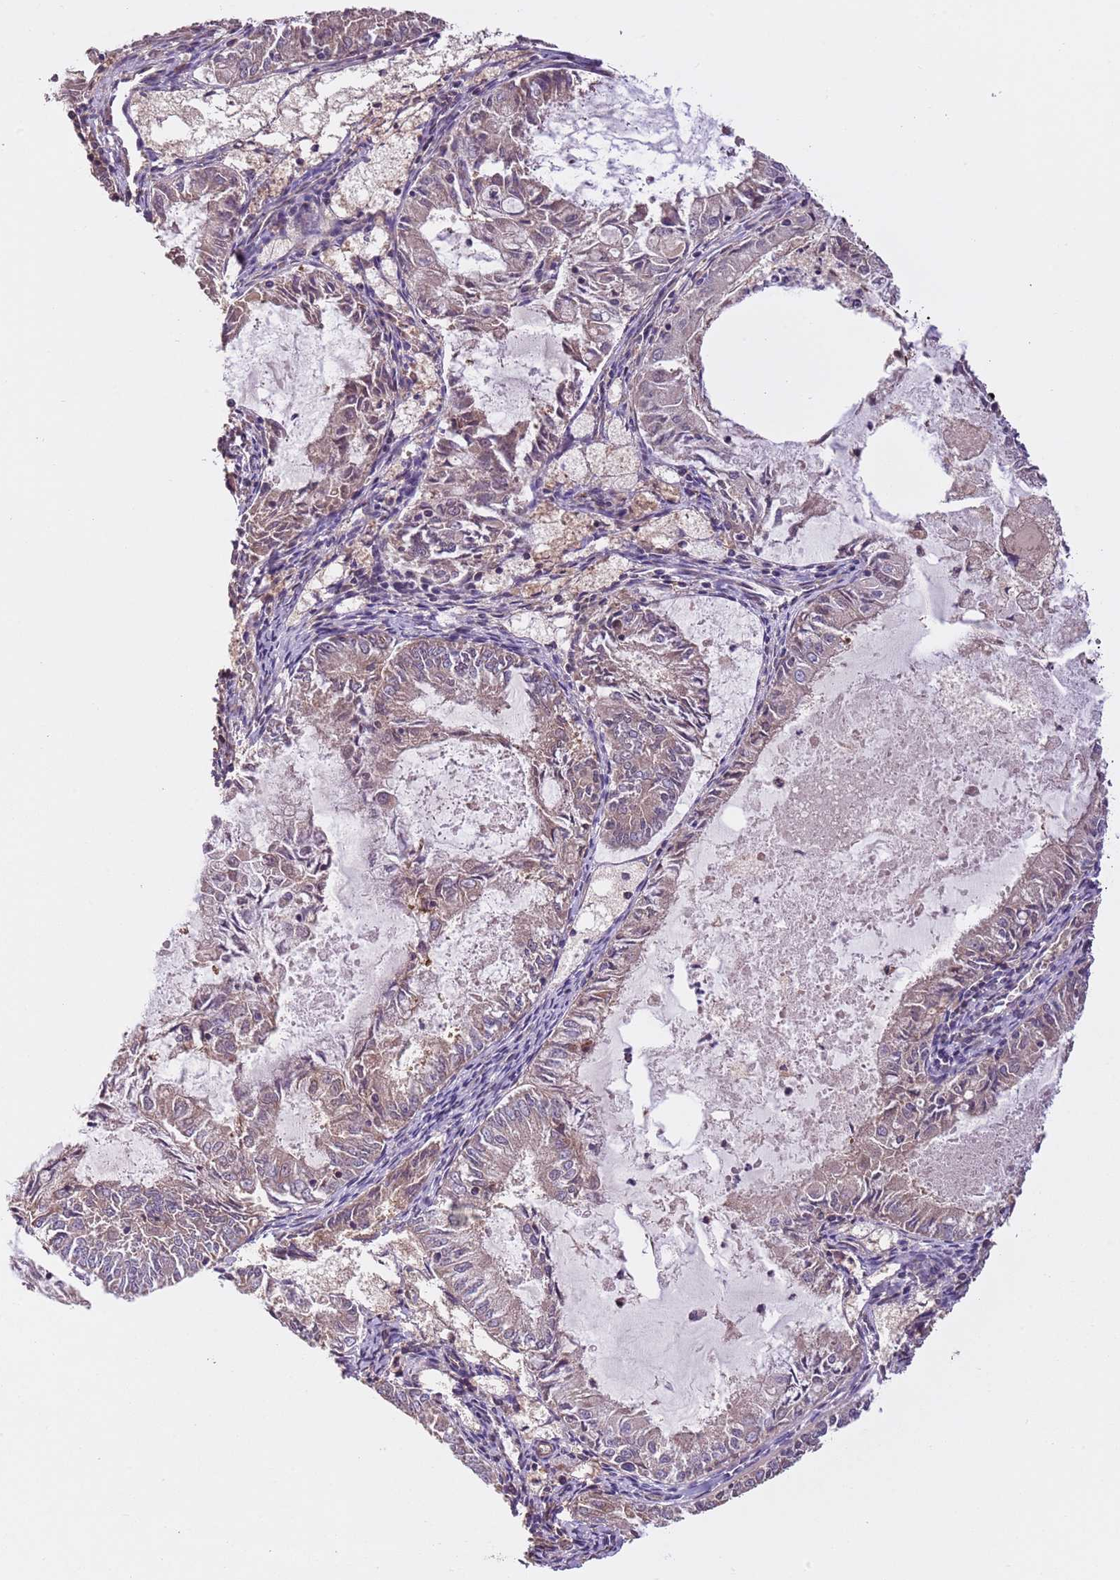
{"staining": {"intensity": "weak", "quantity": "<25%", "location": "cytoplasmic/membranous"}, "tissue": "endometrial cancer", "cell_type": "Tumor cells", "image_type": "cancer", "snomed": [{"axis": "morphology", "description": "Adenocarcinoma, NOS"}, {"axis": "topography", "description": "Endometrium"}], "caption": "Histopathology image shows no significant protein positivity in tumor cells of endometrial cancer (adenocarcinoma).", "gene": "FAM89B", "patient": {"sex": "female", "age": 57}}